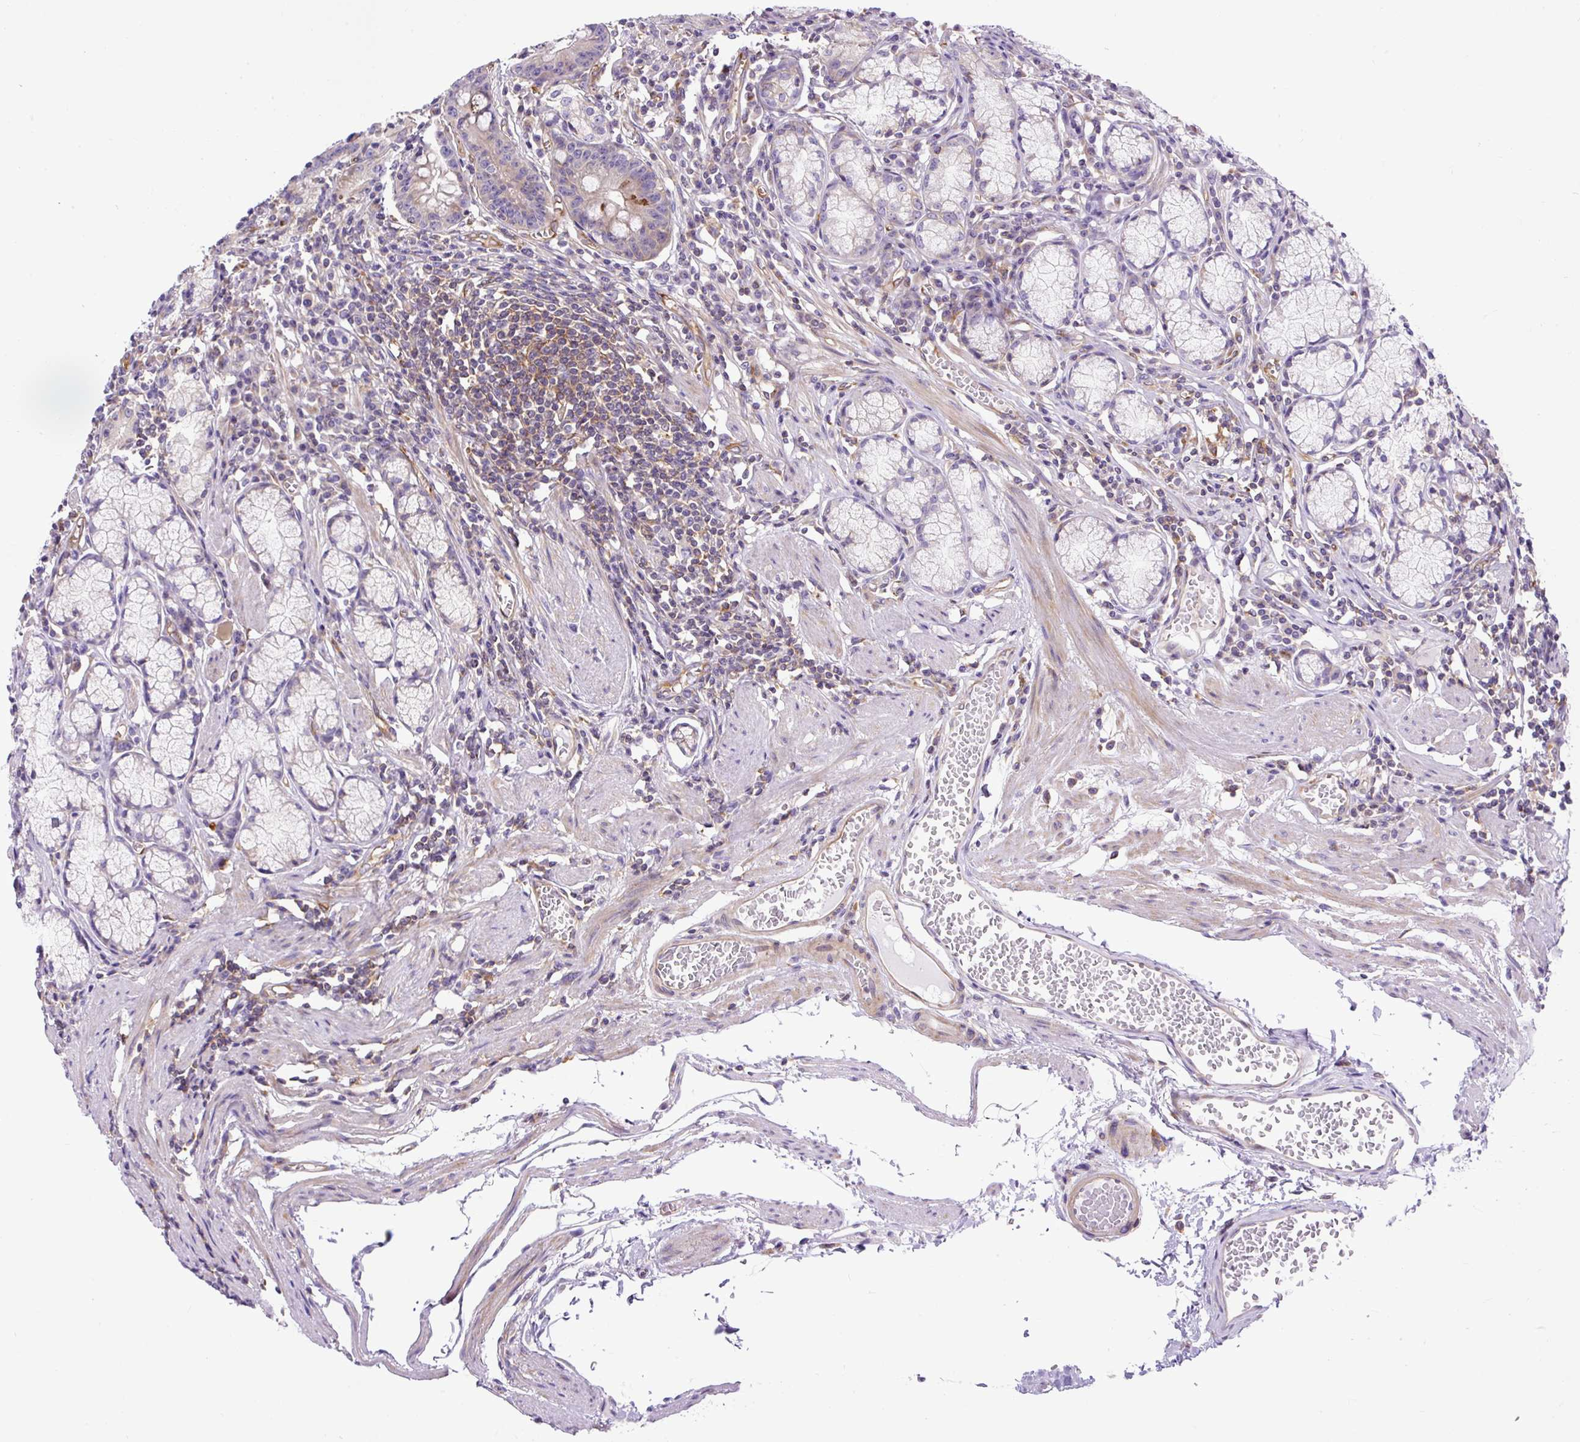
{"staining": {"intensity": "moderate", "quantity": "<25%", "location": "cytoplasmic/membranous"}, "tissue": "stomach", "cell_type": "Glandular cells", "image_type": "normal", "snomed": [{"axis": "morphology", "description": "Normal tissue, NOS"}, {"axis": "topography", "description": "Stomach"}], "caption": "The immunohistochemical stain shows moderate cytoplasmic/membranous positivity in glandular cells of unremarkable stomach.", "gene": "MAP1S", "patient": {"sex": "male", "age": 55}}